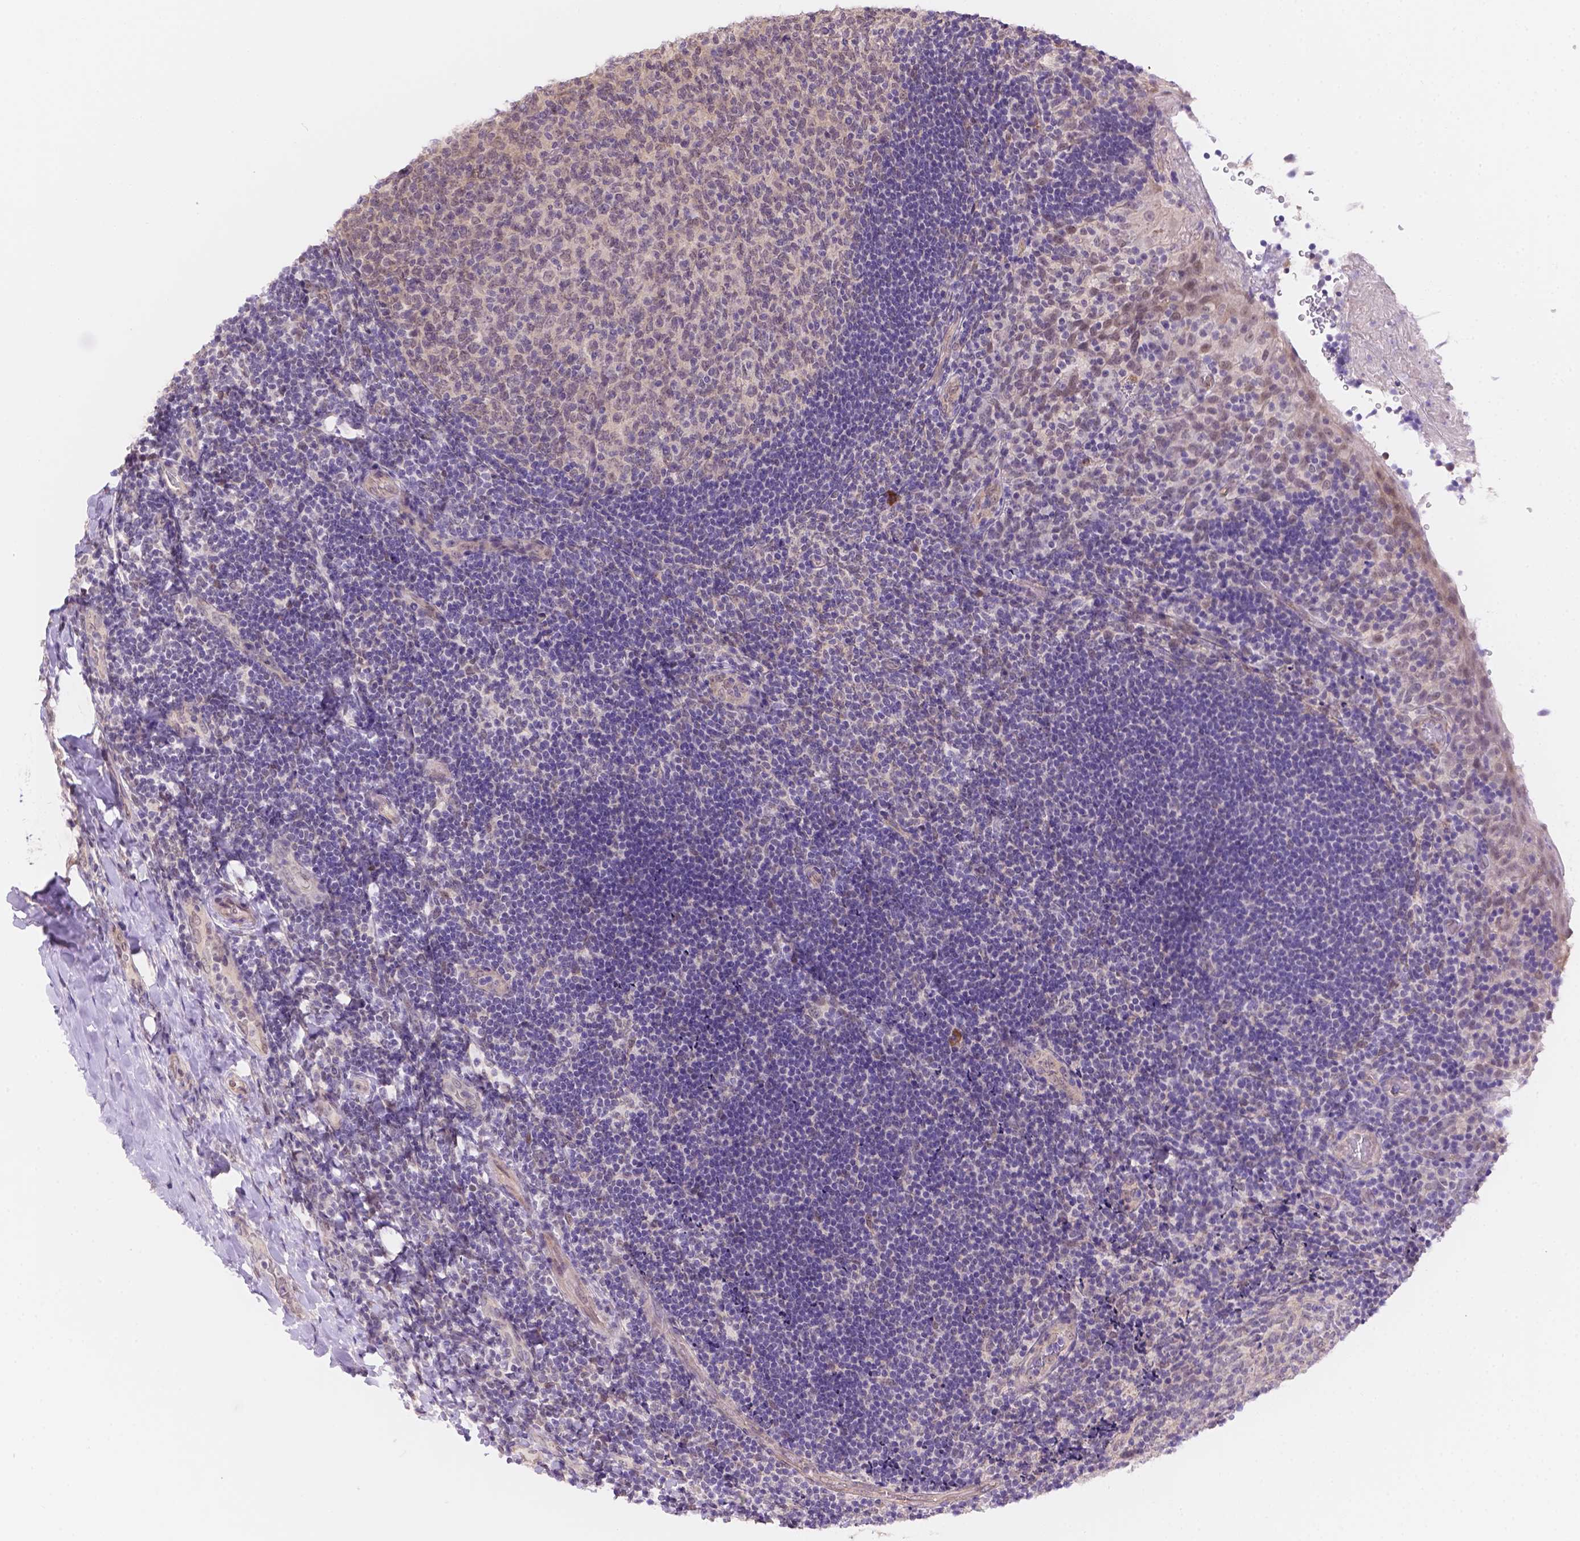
{"staining": {"intensity": "negative", "quantity": "none", "location": "none"}, "tissue": "tonsil", "cell_type": "Germinal center cells", "image_type": "normal", "snomed": [{"axis": "morphology", "description": "Normal tissue, NOS"}, {"axis": "topography", "description": "Tonsil"}], "caption": "There is no significant expression in germinal center cells of tonsil. (Immunohistochemistry, brightfield microscopy, high magnification).", "gene": "NXPE2", "patient": {"sex": "female", "age": 10}}